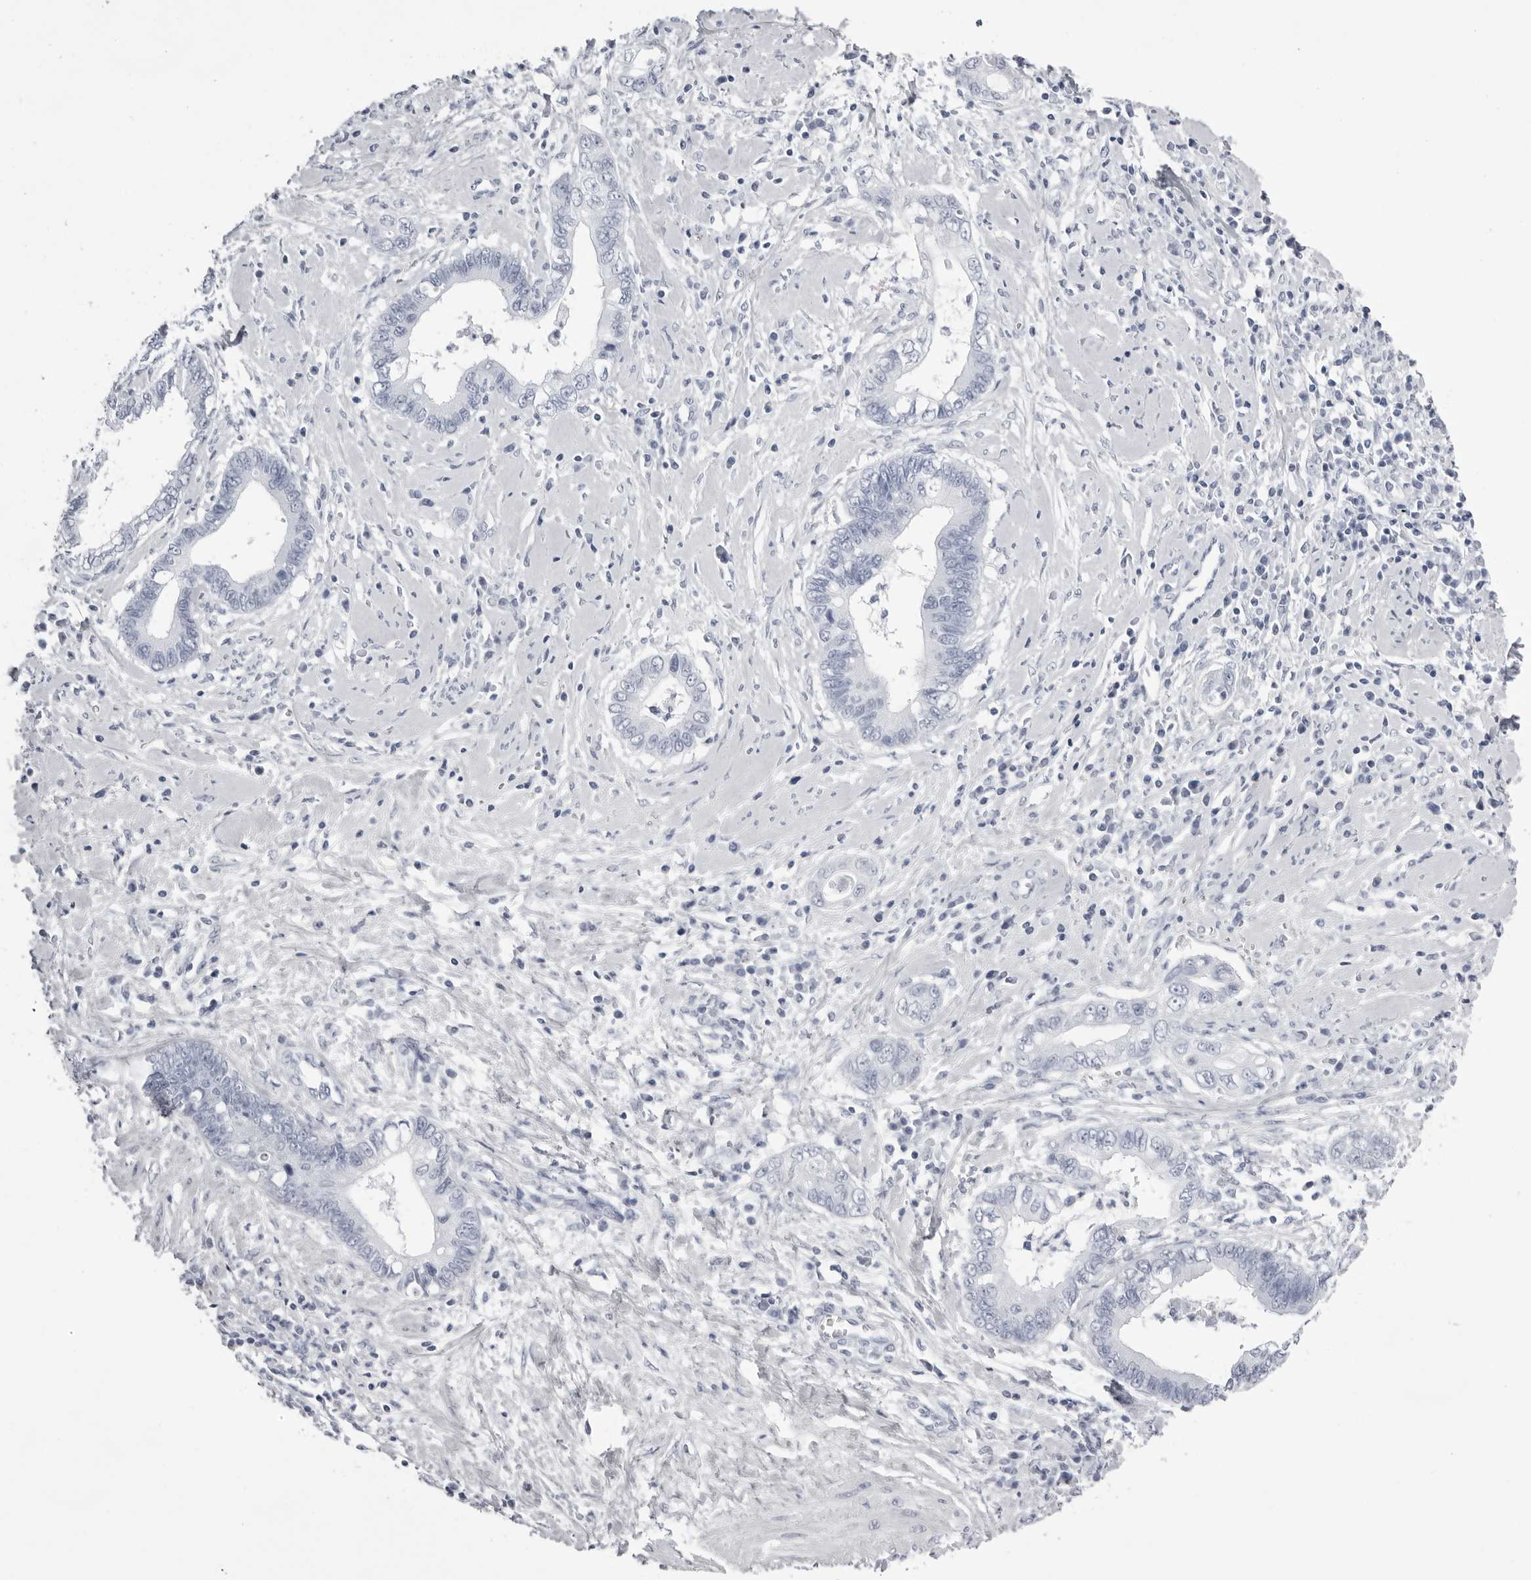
{"staining": {"intensity": "negative", "quantity": "none", "location": "none"}, "tissue": "cervical cancer", "cell_type": "Tumor cells", "image_type": "cancer", "snomed": [{"axis": "morphology", "description": "Adenocarcinoma, NOS"}, {"axis": "topography", "description": "Cervix"}], "caption": "Cervical cancer (adenocarcinoma) was stained to show a protein in brown. There is no significant staining in tumor cells.", "gene": "TMOD4", "patient": {"sex": "female", "age": 44}}